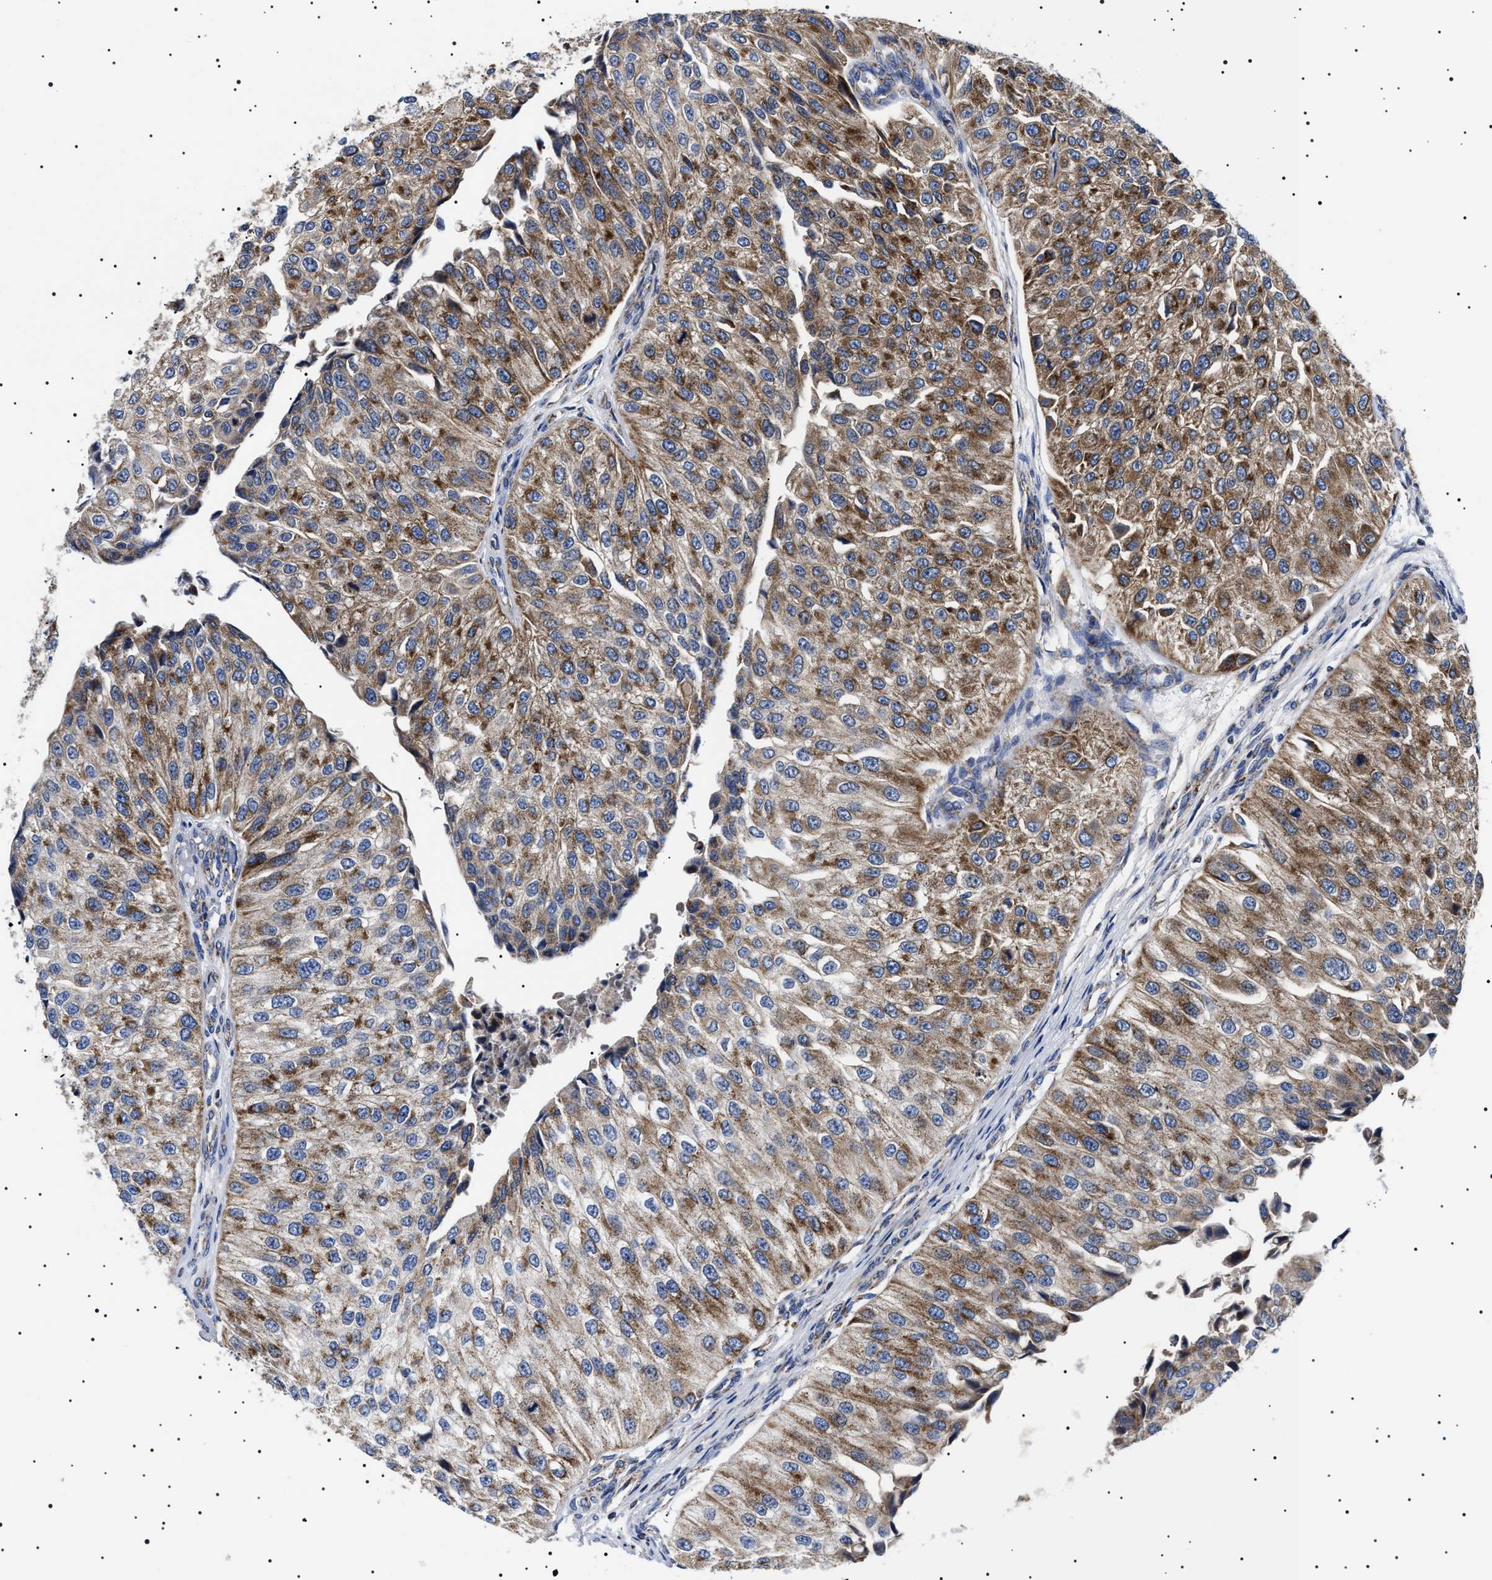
{"staining": {"intensity": "strong", "quantity": ">75%", "location": "cytoplasmic/membranous"}, "tissue": "urothelial cancer", "cell_type": "Tumor cells", "image_type": "cancer", "snomed": [{"axis": "morphology", "description": "Urothelial carcinoma, High grade"}, {"axis": "topography", "description": "Kidney"}, {"axis": "topography", "description": "Urinary bladder"}], "caption": "This histopathology image displays IHC staining of human high-grade urothelial carcinoma, with high strong cytoplasmic/membranous positivity in about >75% of tumor cells.", "gene": "CHRDL2", "patient": {"sex": "male", "age": 77}}